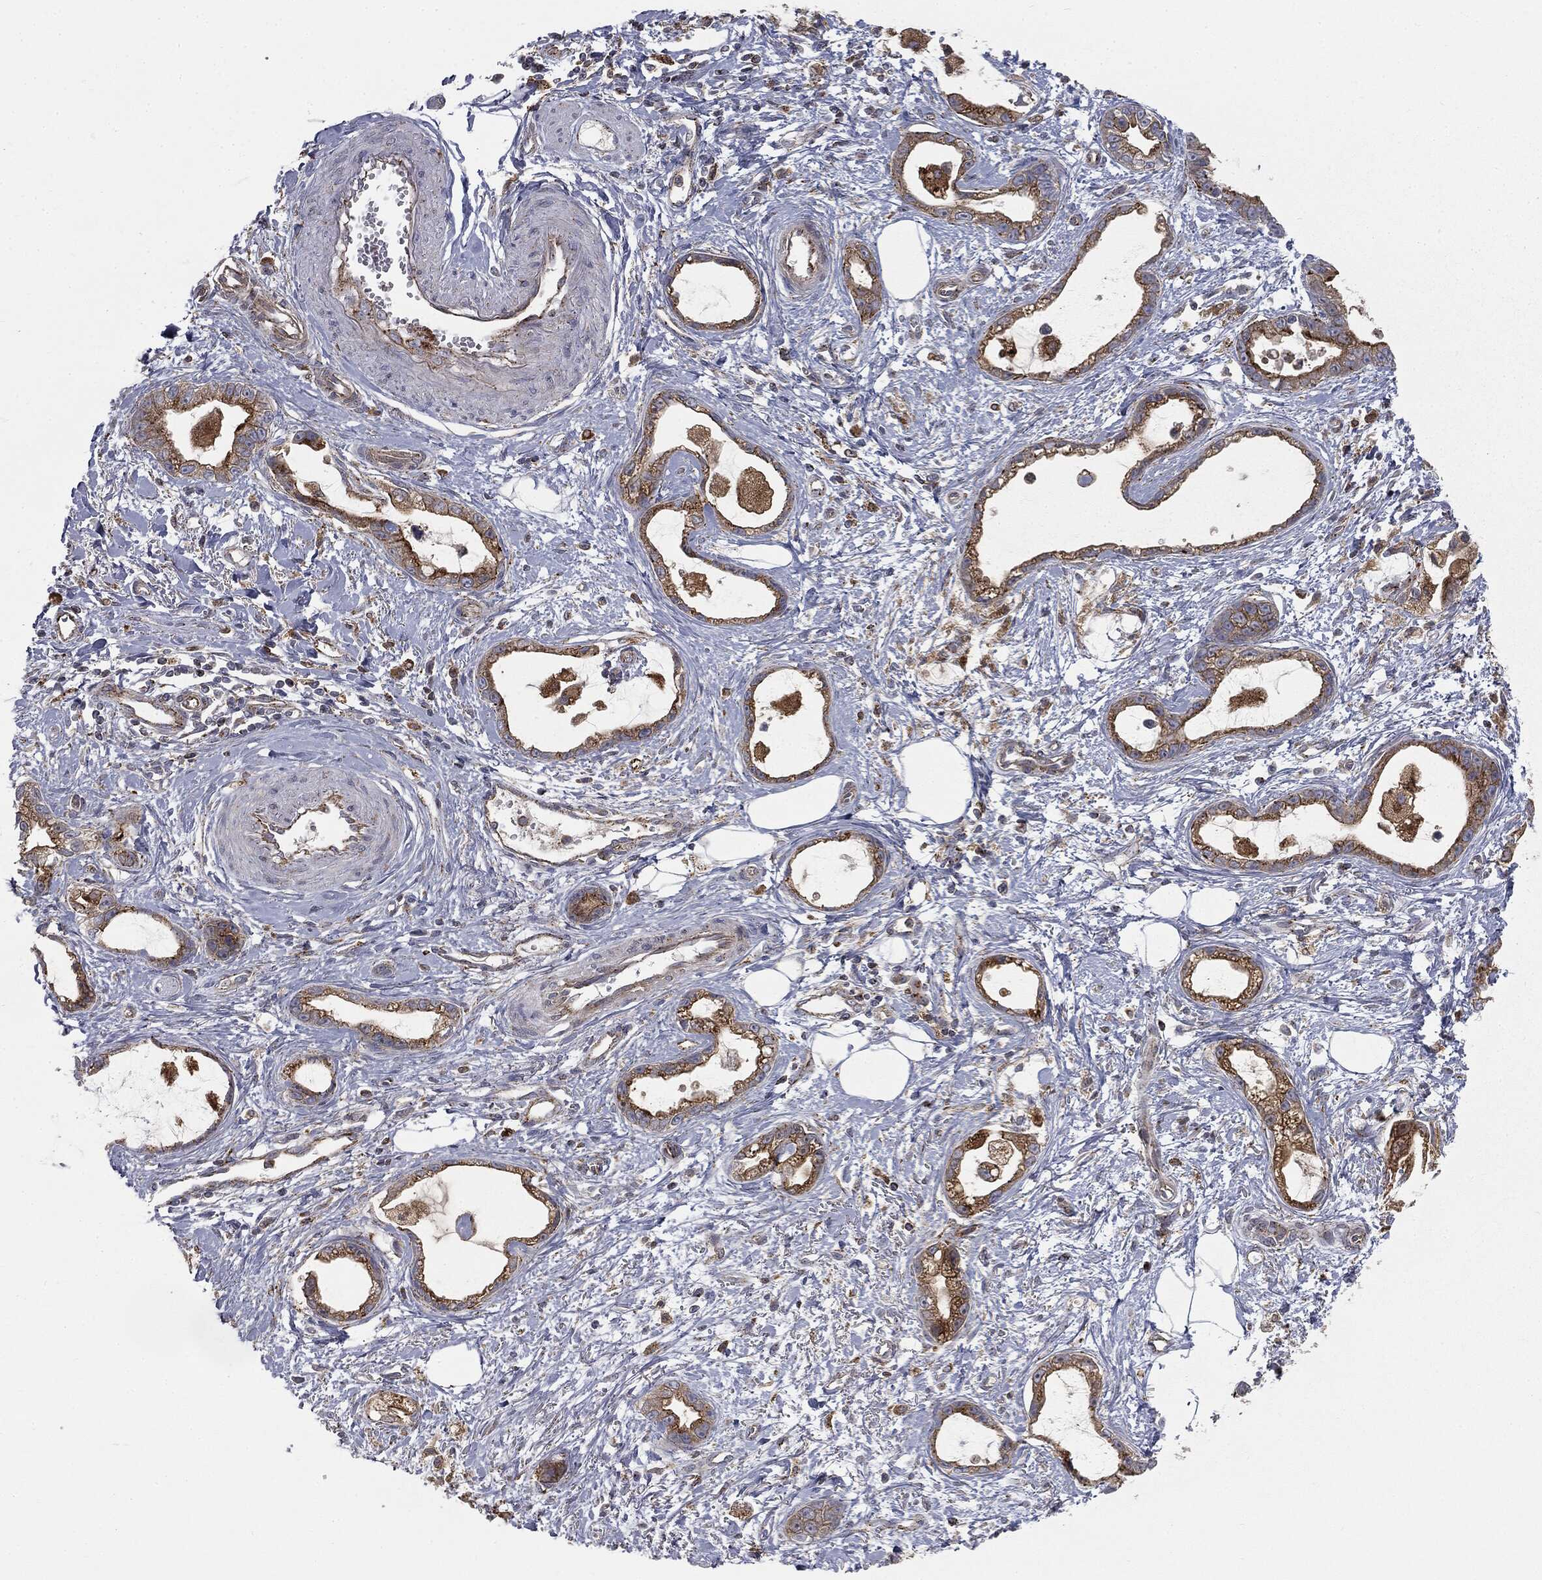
{"staining": {"intensity": "strong", "quantity": ">75%", "location": "cytoplasmic/membranous"}, "tissue": "stomach cancer", "cell_type": "Tumor cells", "image_type": "cancer", "snomed": [{"axis": "morphology", "description": "Adenocarcinoma, NOS"}, {"axis": "topography", "description": "Stomach"}], "caption": "This is a histology image of immunohistochemistry staining of adenocarcinoma (stomach), which shows strong positivity in the cytoplasmic/membranous of tumor cells.", "gene": "CTSA", "patient": {"sex": "male", "age": 55}}